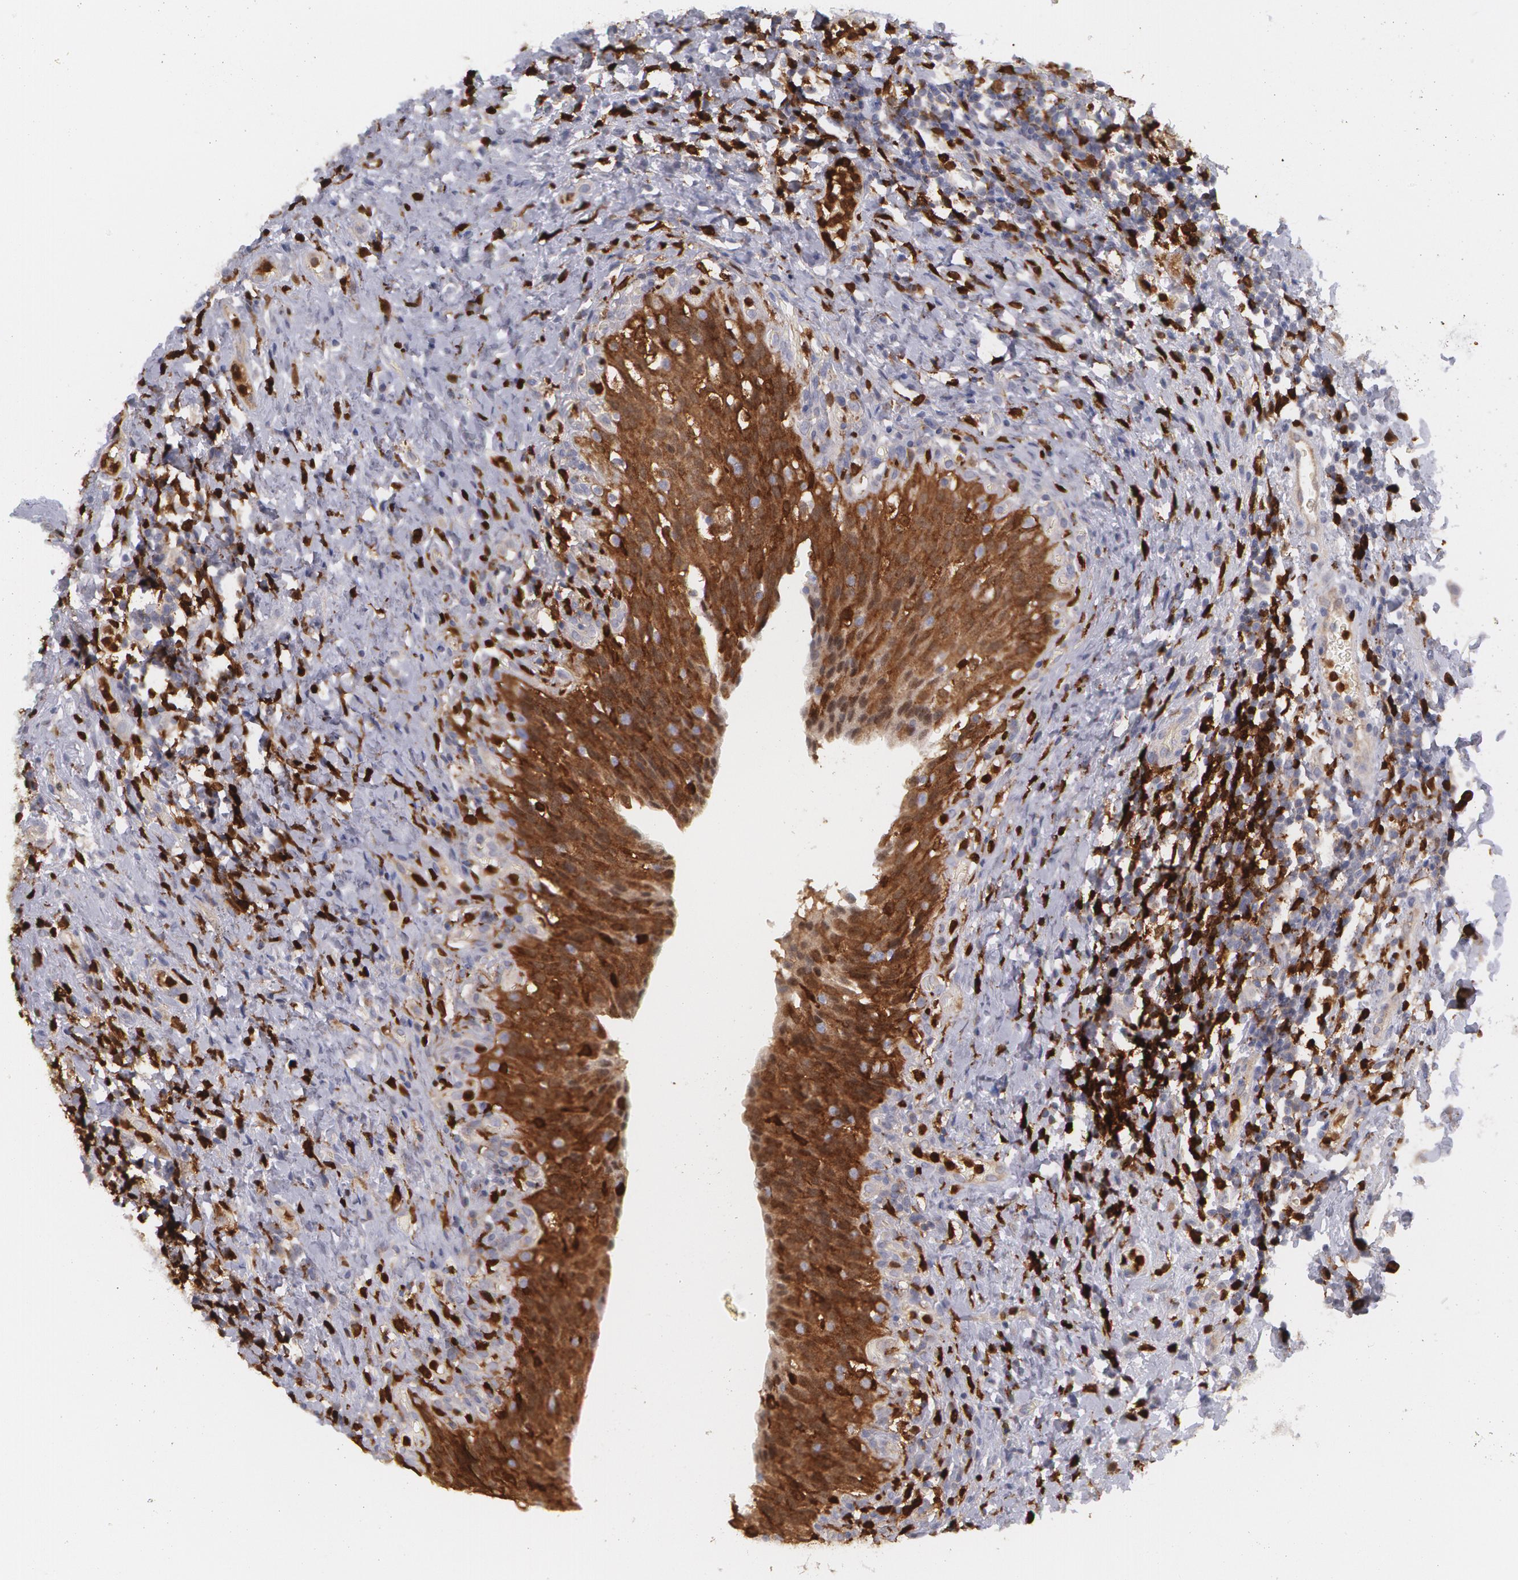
{"staining": {"intensity": "strong", "quantity": ">75%", "location": "cytoplasmic/membranous"}, "tissue": "urinary bladder", "cell_type": "Urothelial cells", "image_type": "normal", "snomed": [{"axis": "morphology", "description": "Normal tissue, NOS"}, {"axis": "topography", "description": "Urinary bladder"}], "caption": "Approximately >75% of urothelial cells in normal urinary bladder reveal strong cytoplasmic/membranous protein expression as visualized by brown immunohistochemical staining.", "gene": "SYK", "patient": {"sex": "male", "age": 51}}